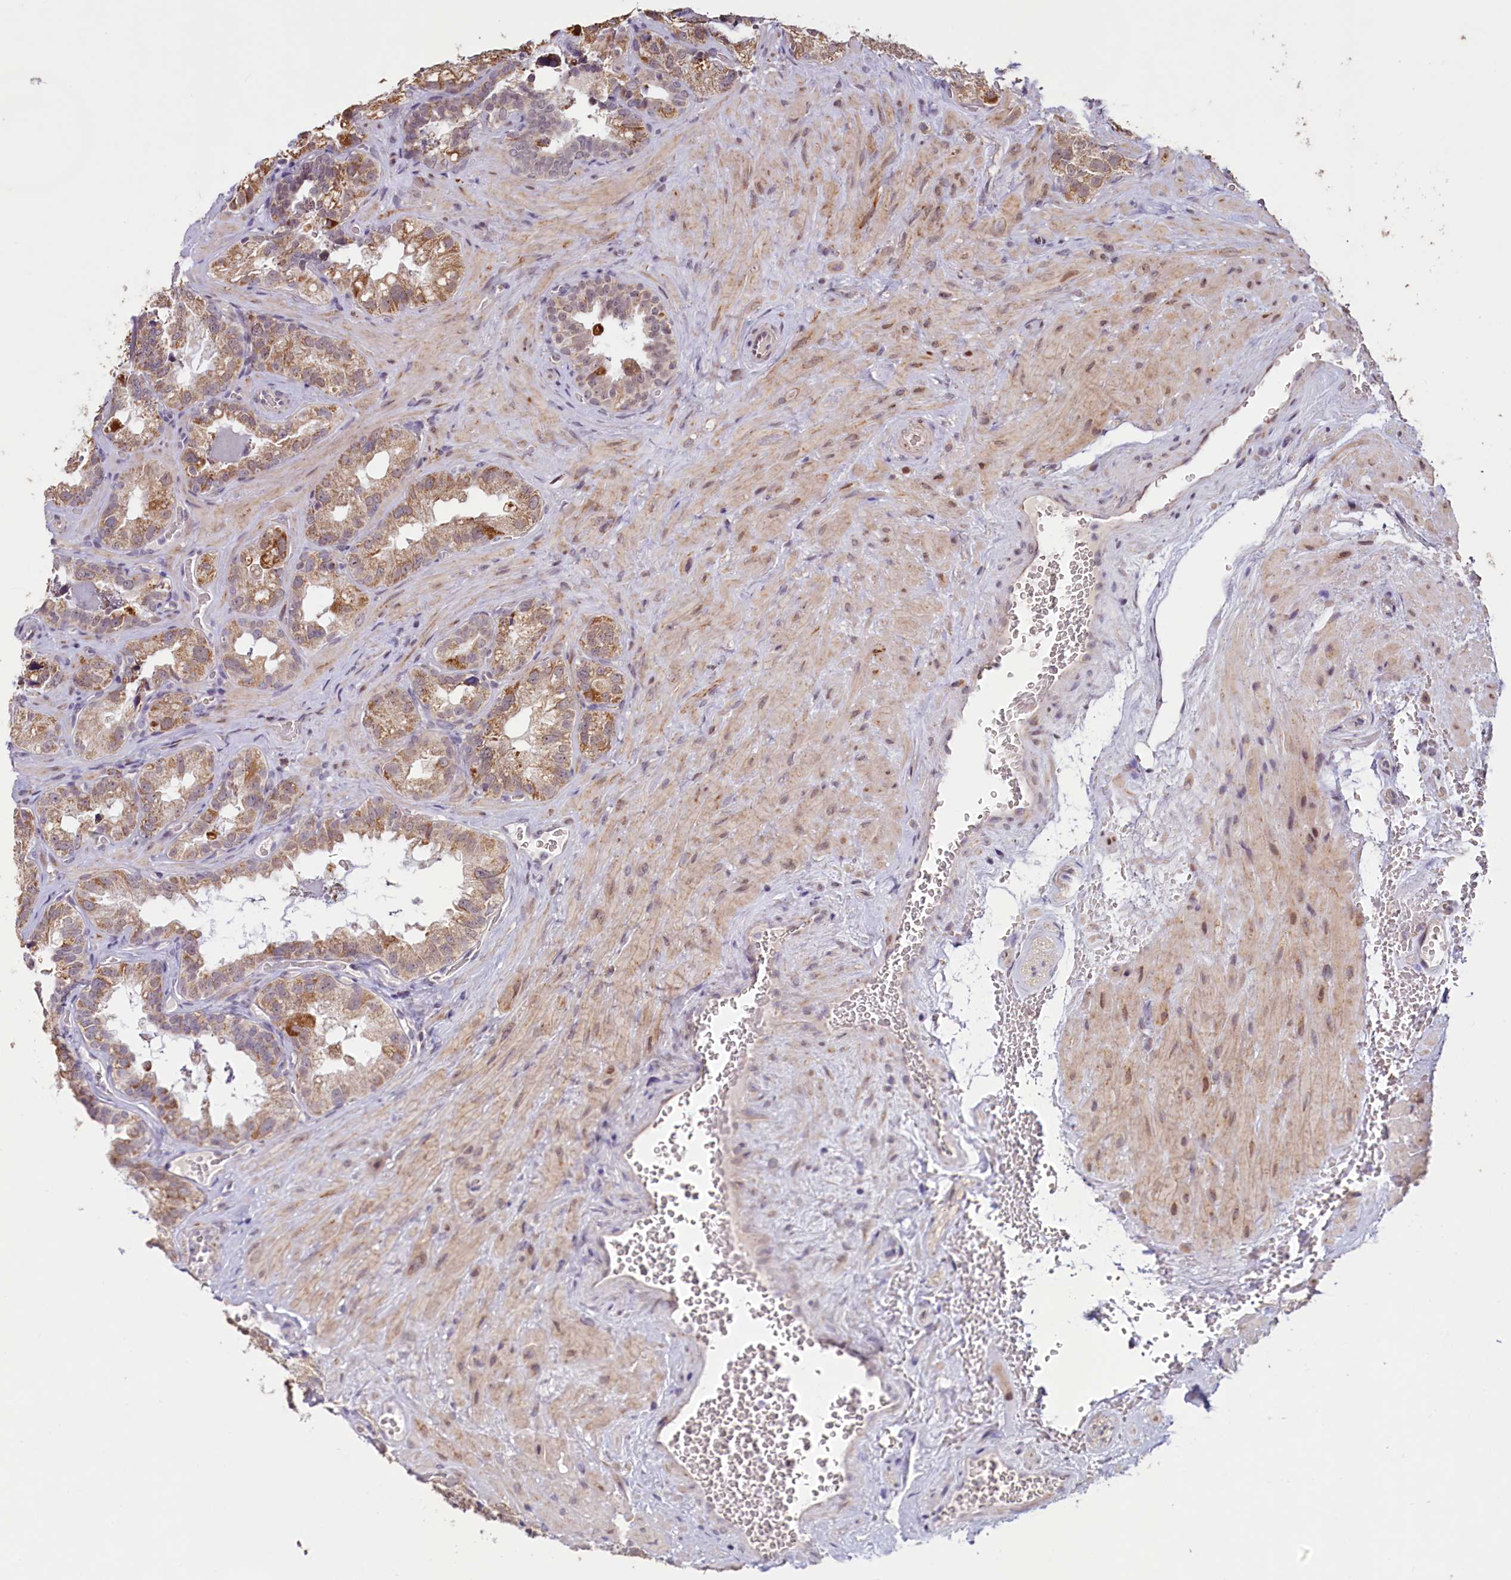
{"staining": {"intensity": "moderate", "quantity": "25%-75%", "location": "cytoplasmic/membranous"}, "tissue": "seminal vesicle", "cell_type": "Glandular cells", "image_type": "normal", "snomed": [{"axis": "morphology", "description": "Normal tissue, NOS"}, {"axis": "topography", "description": "Seminal veicle"}, {"axis": "topography", "description": "Peripheral nerve tissue"}], "caption": "Protein expression analysis of normal human seminal vesicle reveals moderate cytoplasmic/membranous positivity in approximately 25%-75% of glandular cells.", "gene": "PDE6D", "patient": {"sex": "male", "age": 67}}